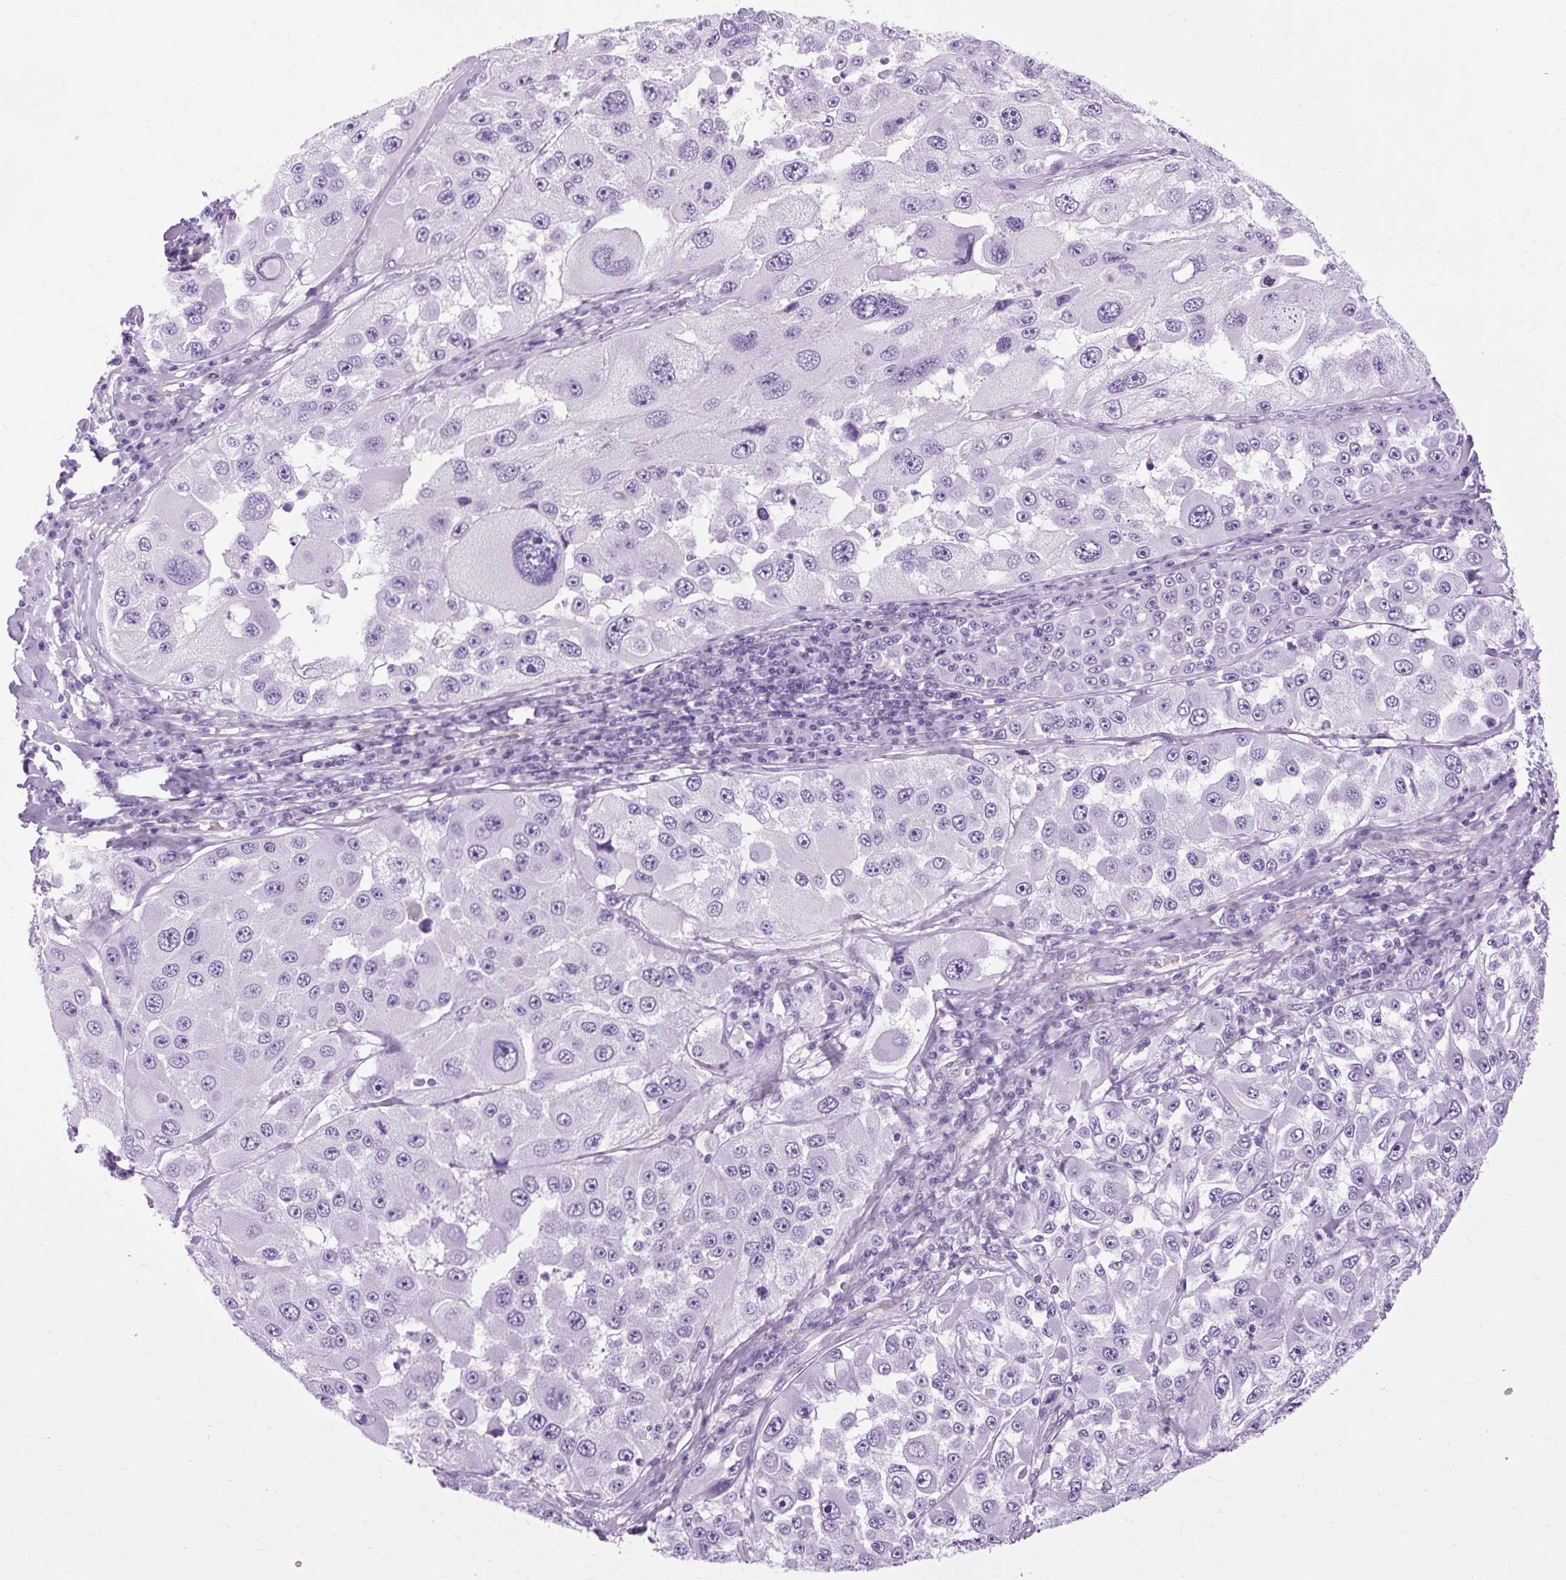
{"staining": {"intensity": "negative", "quantity": "none", "location": "none"}, "tissue": "melanoma", "cell_type": "Tumor cells", "image_type": "cancer", "snomed": [{"axis": "morphology", "description": "Malignant melanoma, Metastatic site"}, {"axis": "topography", "description": "Lymph node"}], "caption": "The immunohistochemistry micrograph has no significant expression in tumor cells of melanoma tissue.", "gene": "OOEP", "patient": {"sex": "male", "age": 62}}